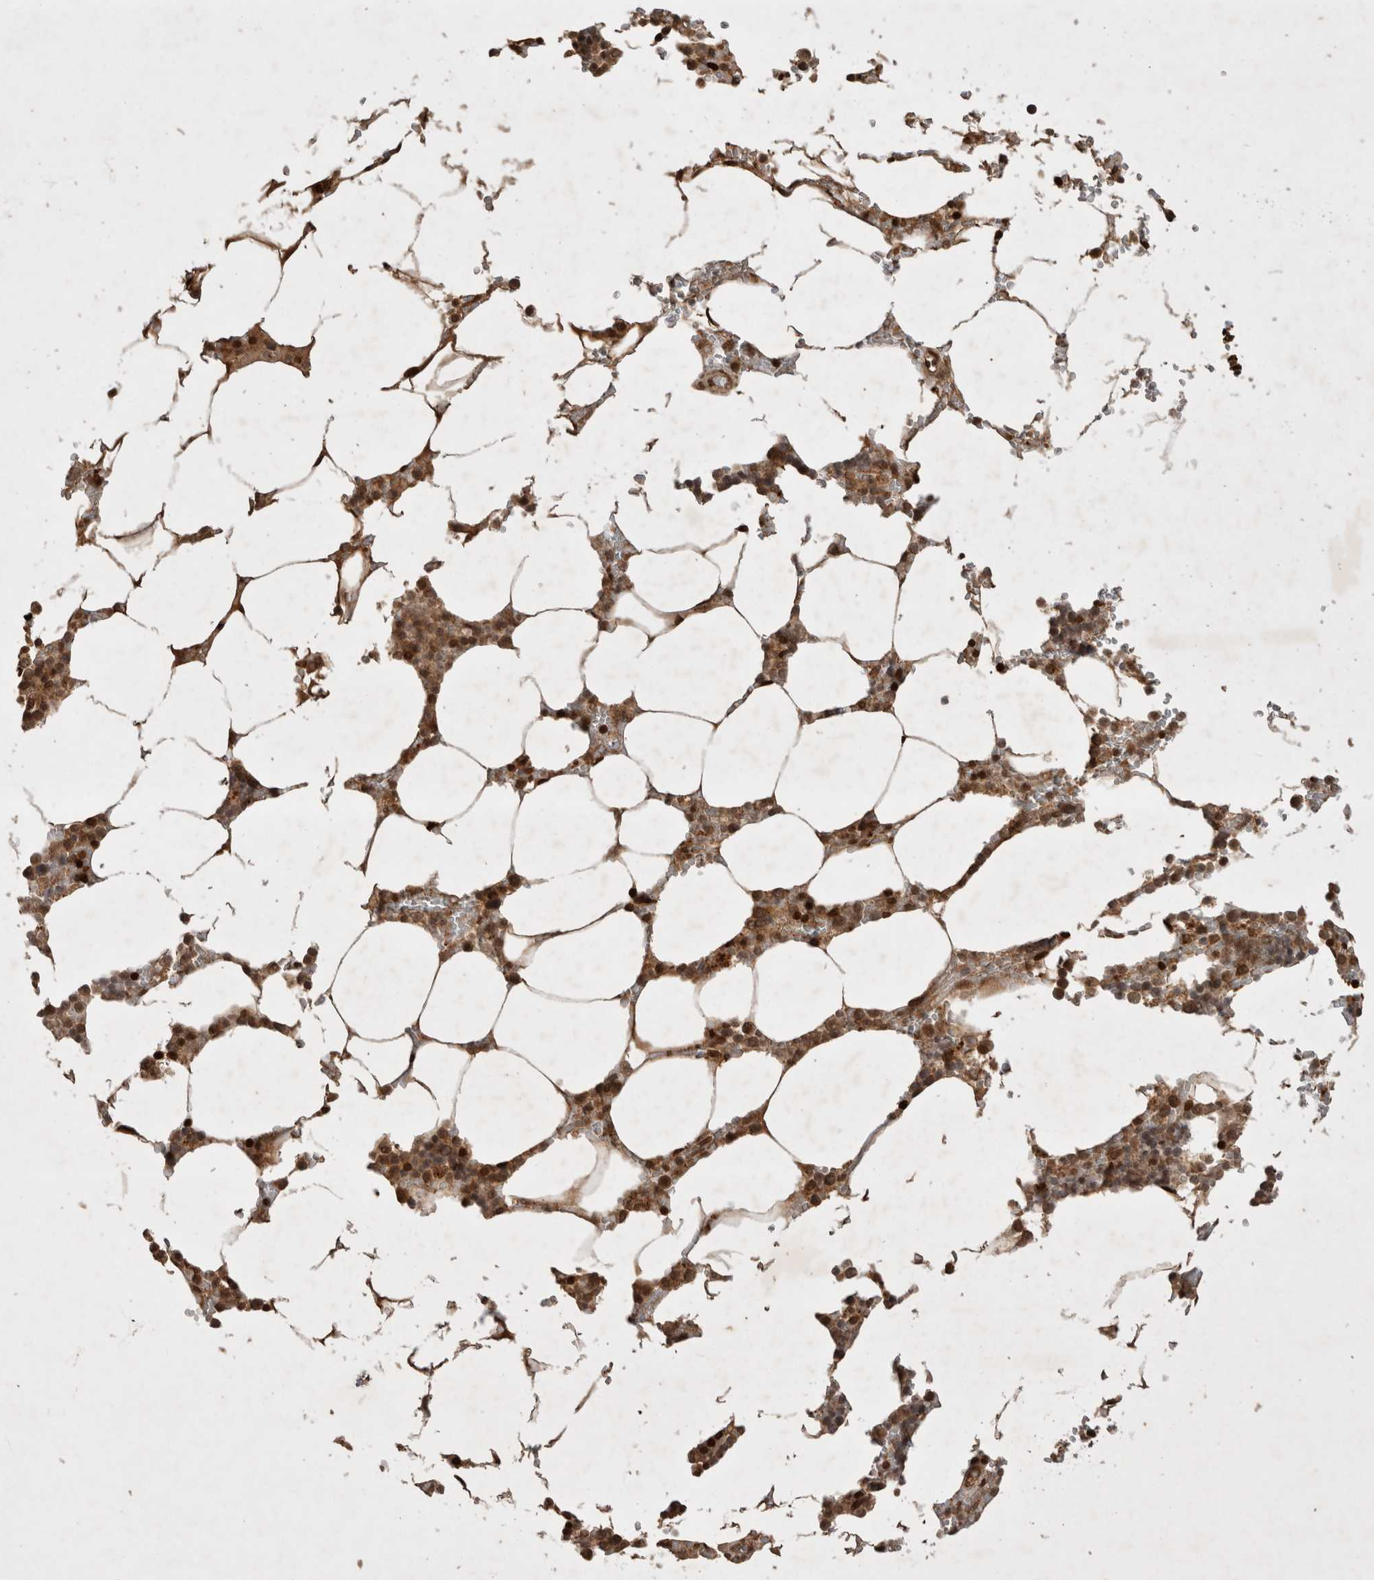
{"staining": {"intensity": "strong", "quantity": ">75%", "location": "cytoplasmic/membranous,nuclear"}, "tissue": "bone marrow", "cell_type": "Hematopoietic cells", "image_type": "normal", "snomed": [{"axis": "morphology", "description": "Normal tissue, NOS"}, {"axis": "topography", "description": "Bone marrow"}], "caption": "Protein staining by immunohistochemistry (IHC) reveals strong cytoplasmic/membranous,nuclear positivity in about >75% of hematopoietic cells in benign bone marrow. (brown staining indicates protein expression, while blue staining denotes nuclei).", "gene": "FAM221A", "patient": {"sex": "male", "age": 70}}